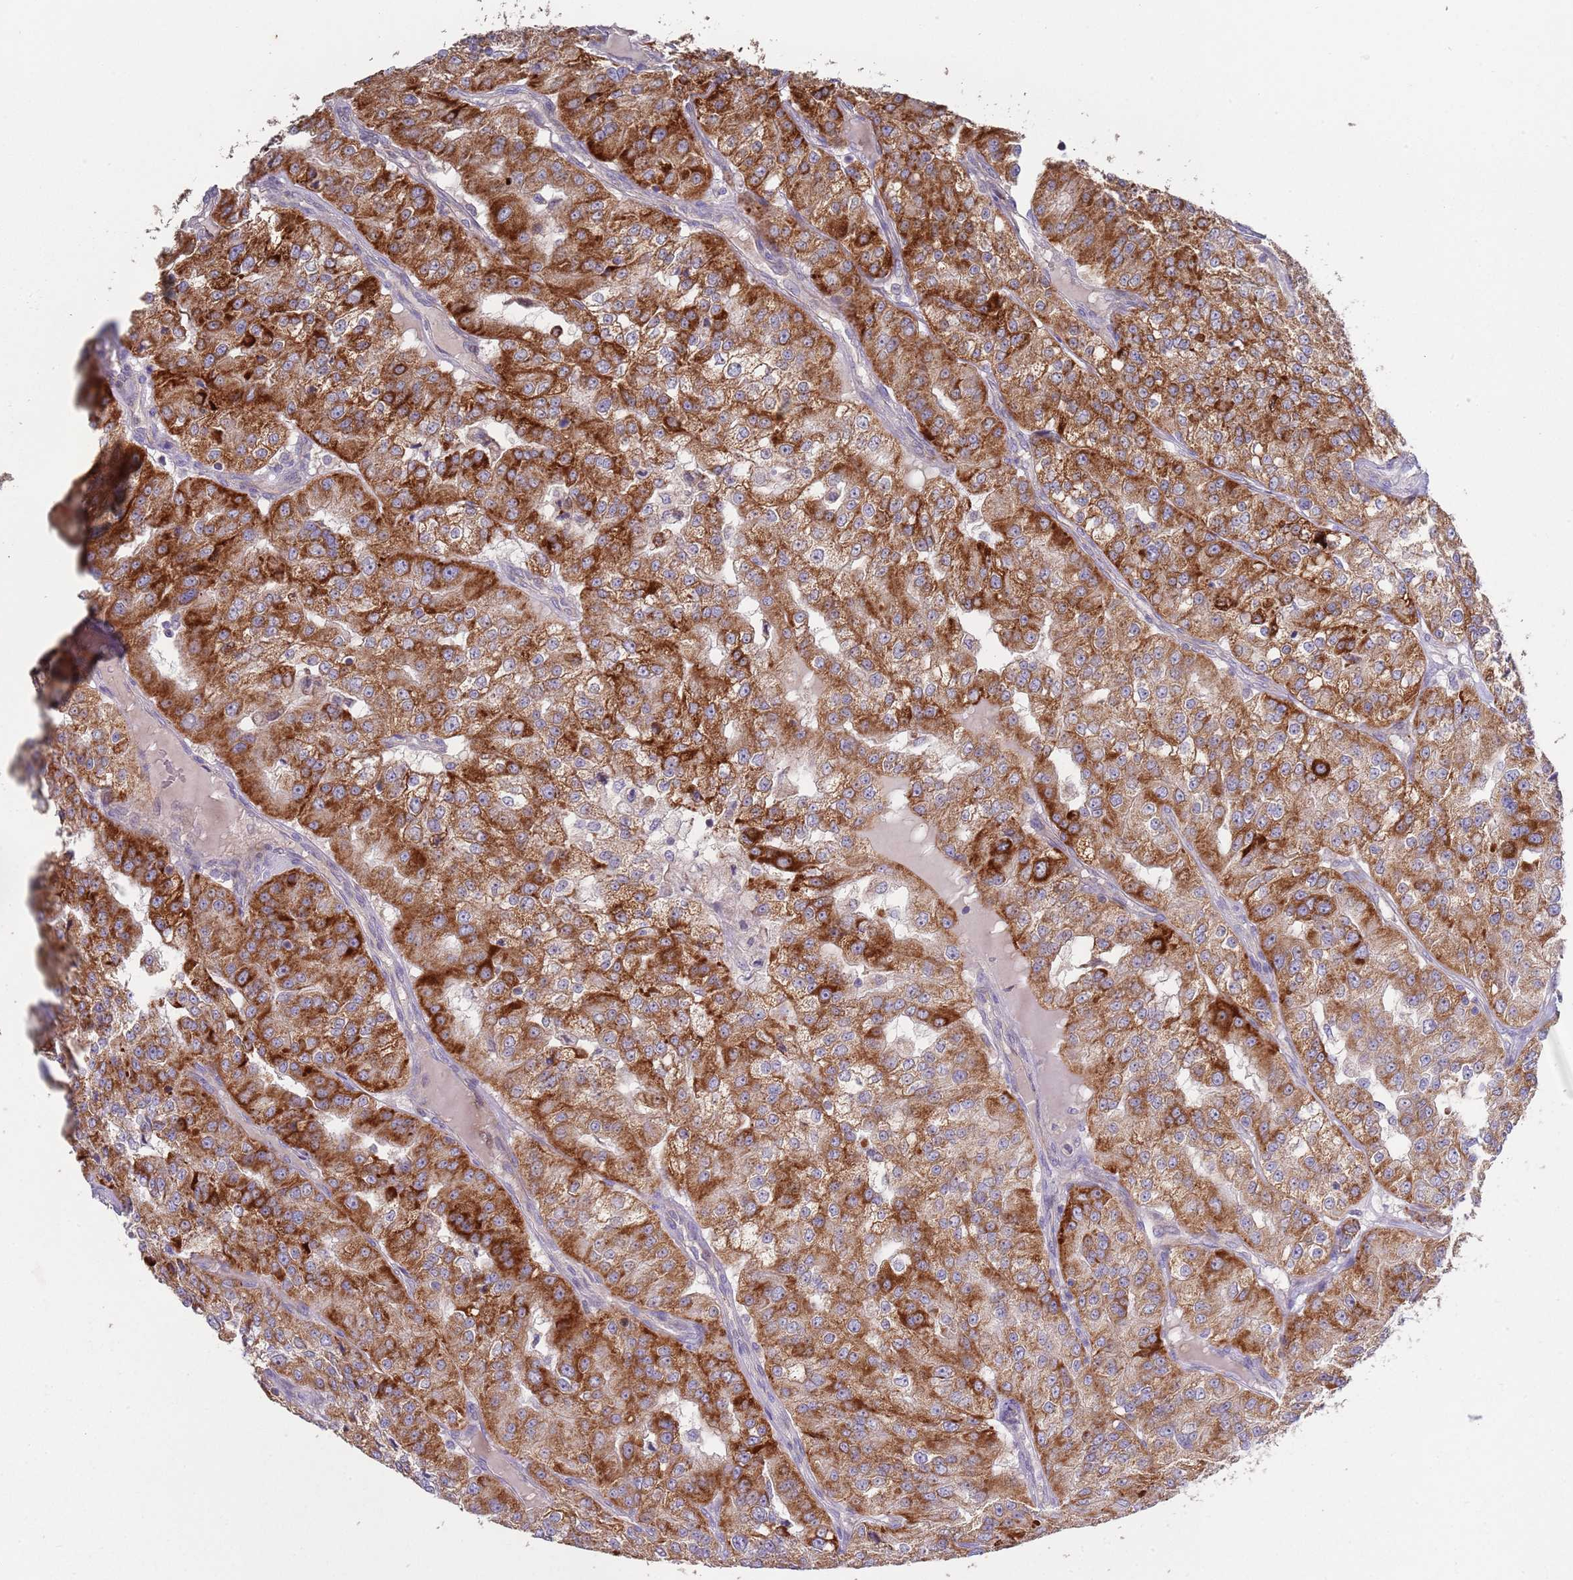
{"staining": {"intensity": "strong", "quantity": ">75%", "location": "cytoplasmic/membranous"}, "tissue": "renal cancer", "cell_type": "Tumor cells", "image_type": "cancer", "snomed": [{"axis": "morphology", "description": "Adenocarcinoma, NOS"}, {"axis": "topography", "description": "Kidney"}], "caption": "Strong cytoplasmic/membranous staining for a protein is identified in approximately >75% of tumor cells of renal cancer (adenocarcinoma) using immunohistochemistry.", "gene": "ABCC10", "patient": {"sex": "female", "age": 63}}